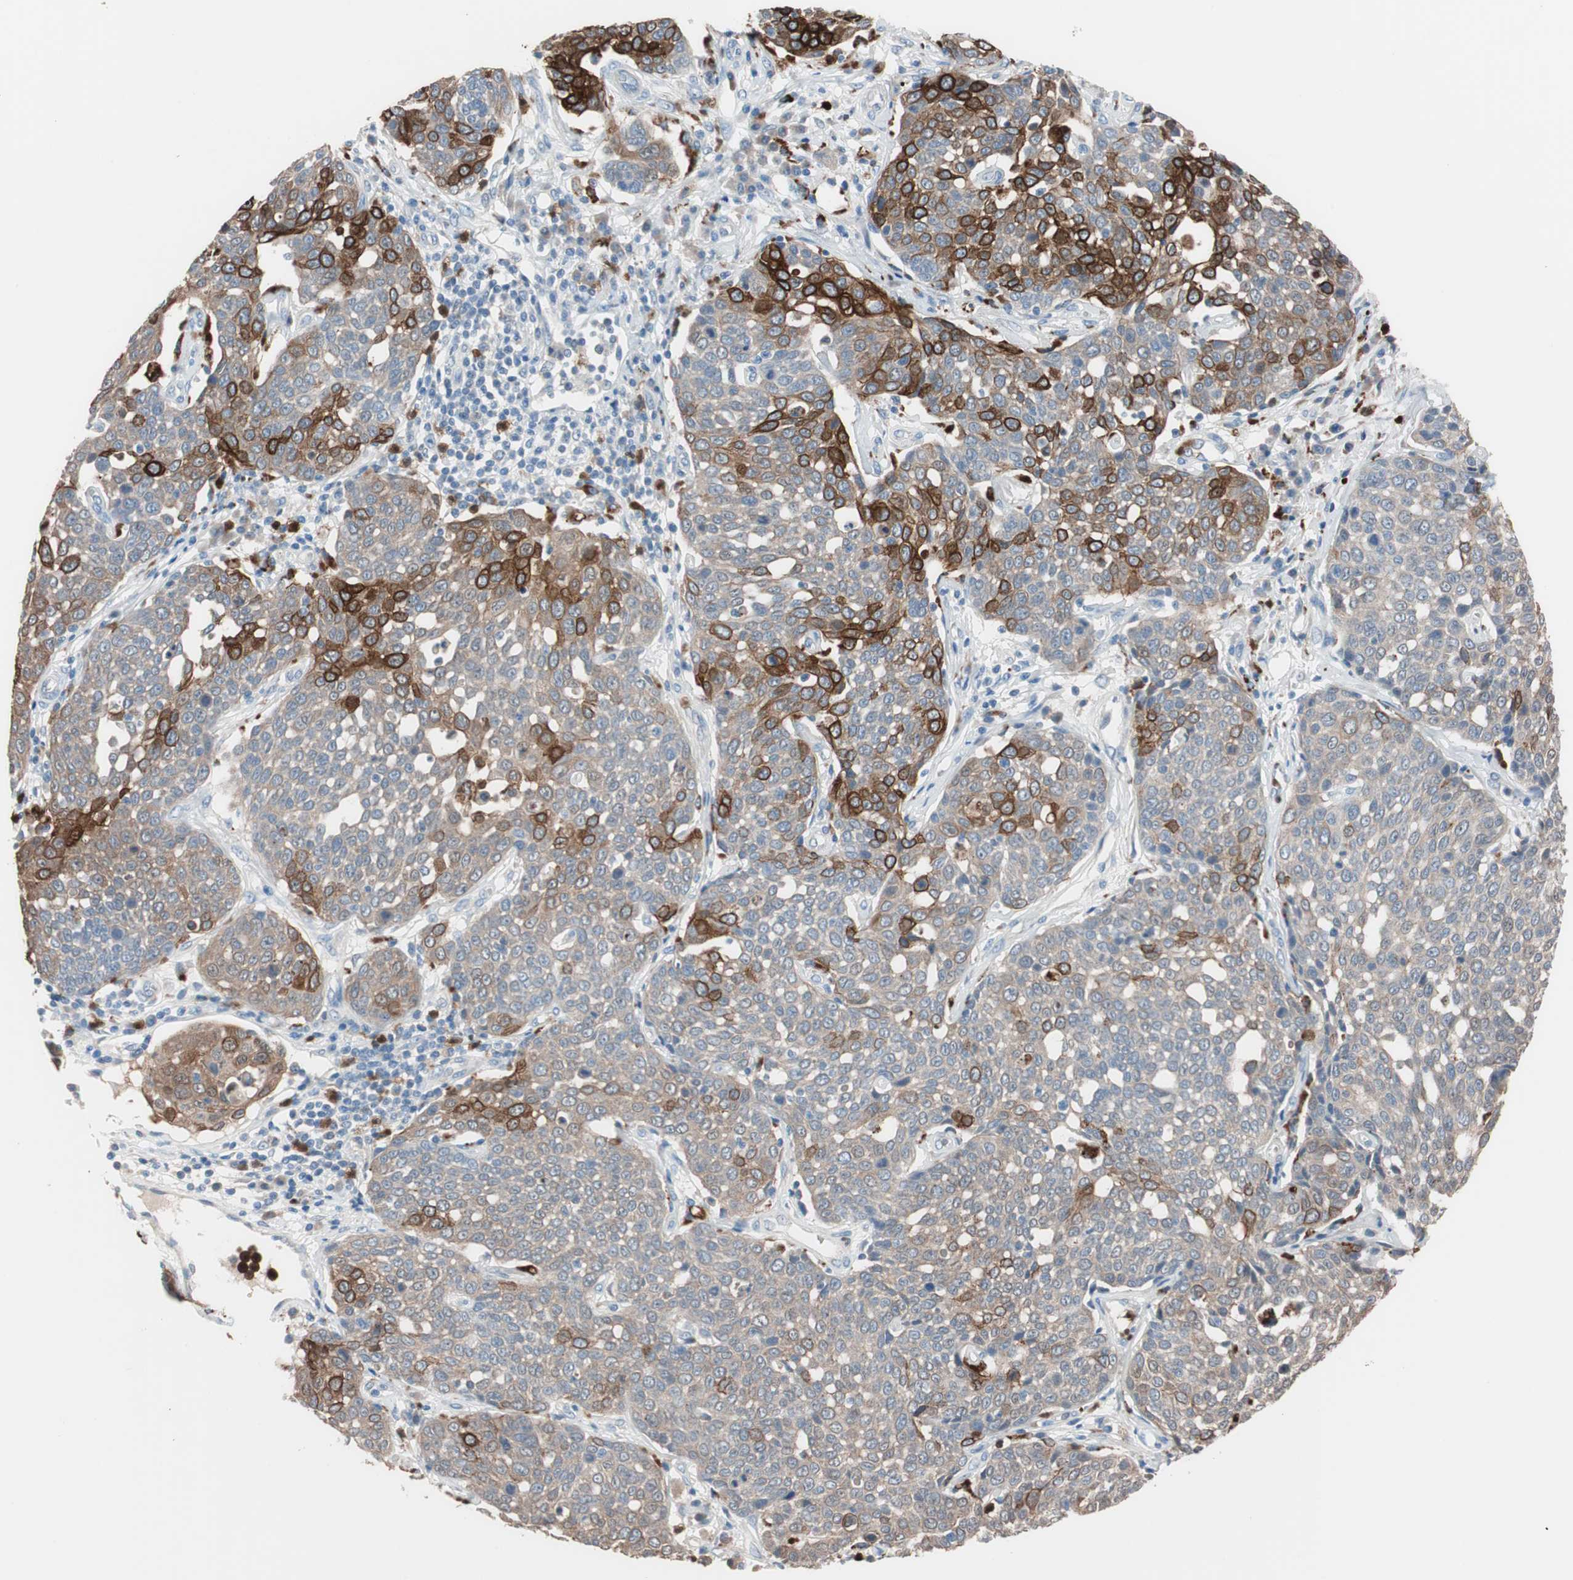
{"staining": {"intensity": "strong", "quantity": "25%-75%", "location": "cytoplasmic/membranous,nuclear"}, "tissue": "cervical cancer", "cell_type": "Tumor cells", "image_type": "cancer", "snomed": [{"axis": "morphology", "description": "Squamous cell carcinoma, NOS"}, {"axis": "topography", "description": "Cervix"}], "caption": "Immunohistochemical staining of cervical cancer (squamous cell carcinoma) demonstrates strong cytoplasmic/membranous and nuclear protein positivity in about 25%-75% of tumor cells.", "gene": "CLEC4D", "patient": {"sex": "female", "age": 34}}